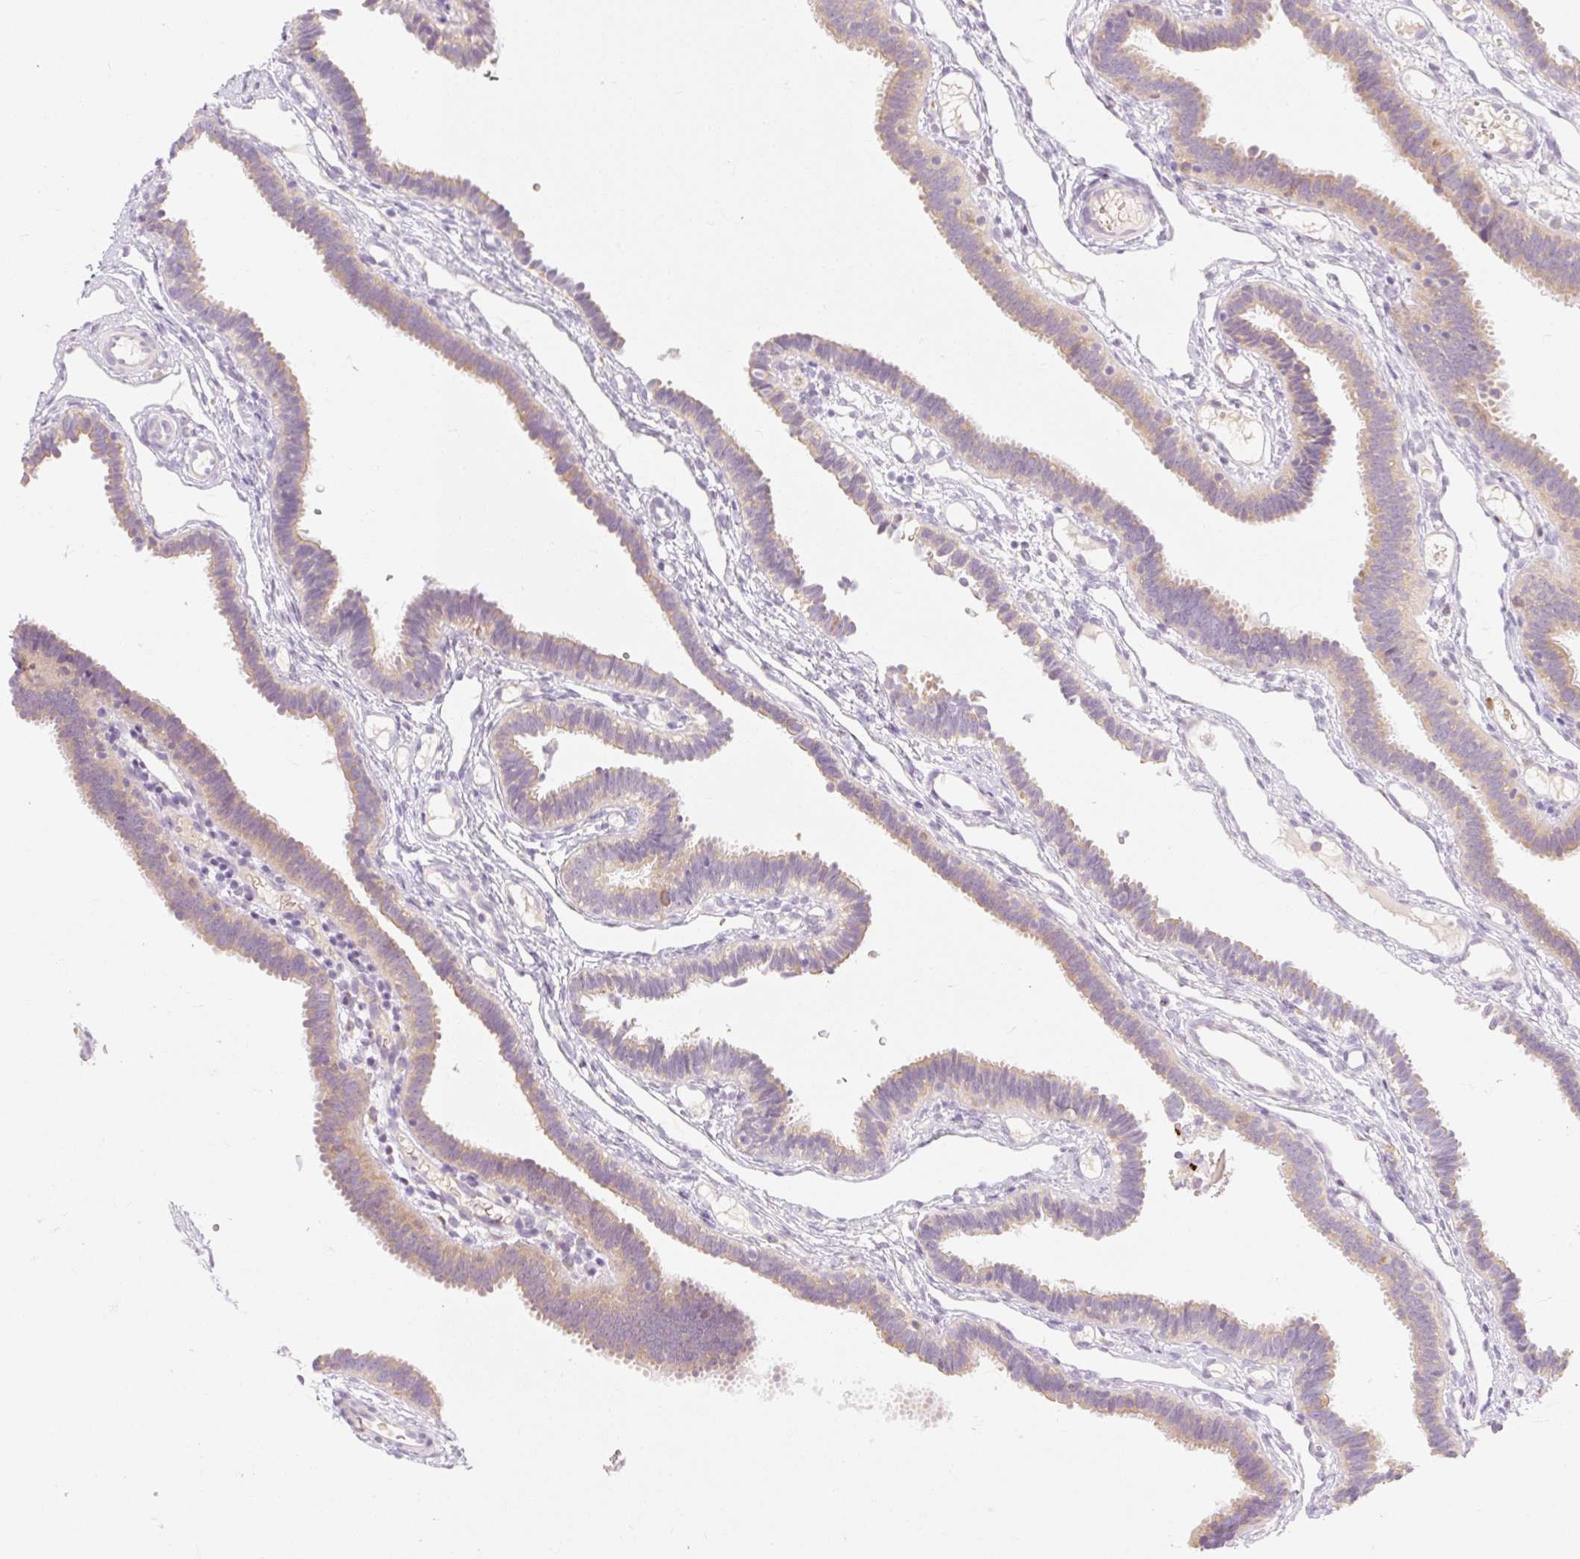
{"staining": {"intensity": "weak", "quantity": "25%-75%", "location": "cytoplasmic/membranous"}, "tissue": "fallopian tube", "cell_type": "Glandular cells", "image_type": "normal", "snomed": [{"axis": "morphology", "description": "Normal tissue, NOS"}, {"axis": "topography", "description": "Fallopian tube"}], "caption": "IHC of unremarkable human fallopian tube demonstrates low levels of weak cytoplasmic/membranous positivity in about 25%-75% of glandular cells.", "gene": "MYO1D", "patient": {"sex": "female", "age": 37}}